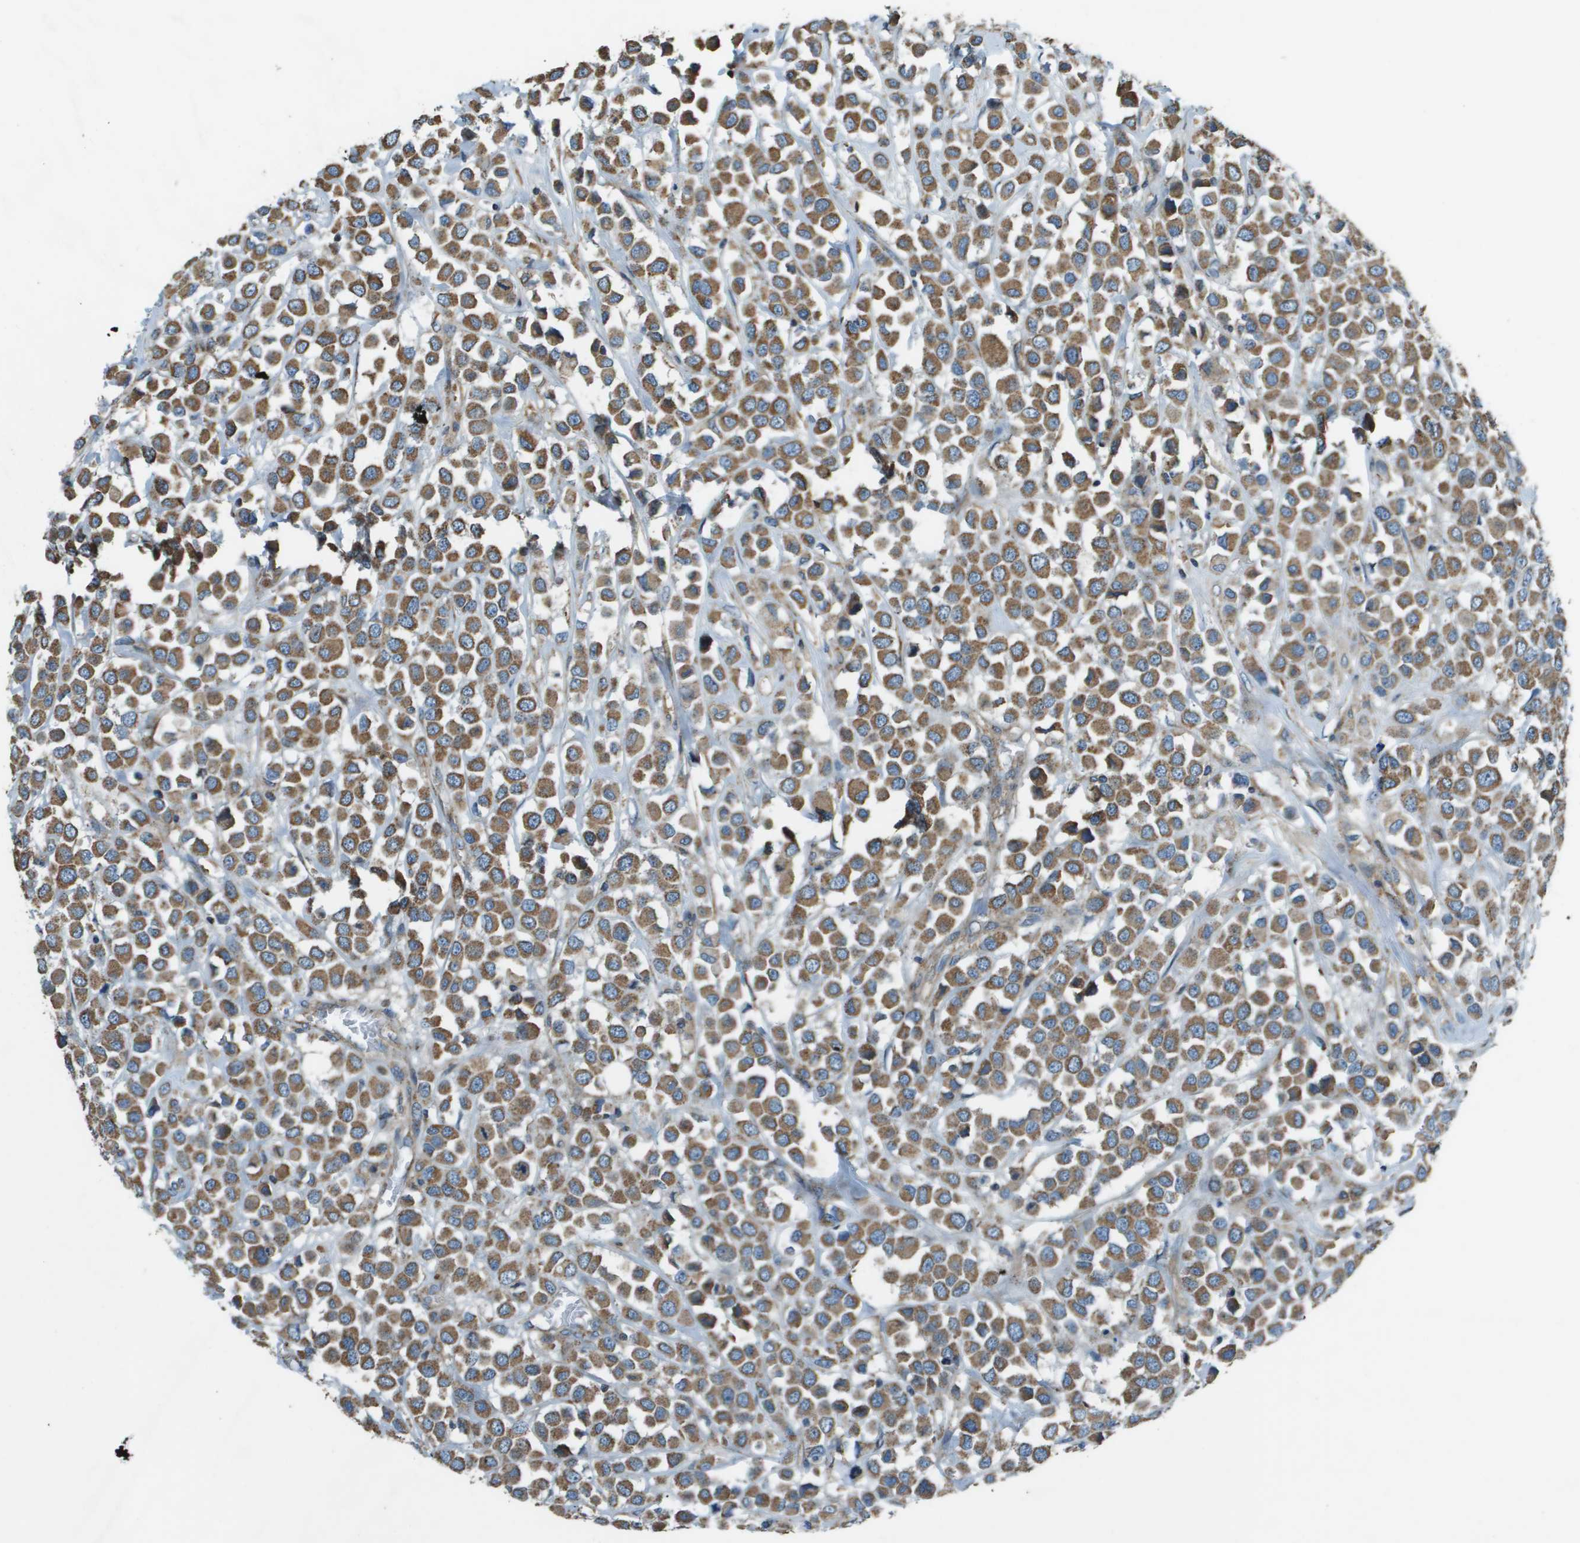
{"staining": {"intensity": "moderate", "quantity": ">75%", "location": "cytoplasmic/membranous"}, "tissue": "breast cancer", "cell_type": "Tumor cells", "image_type": "cancer", "snomed": [{"axis": "morphology", "description": "Duct carcinoma"}, {"axis": "topography", "description": "Breast"}], "caption": "Breast cancer (infiltrating ductal carcinoma) tissue displays moderate cytoplasmic/membranous positivity in approximately >75% of tumor cells", "gene": "TMEM51", "patient": {"sex": "female", "age": 61}}